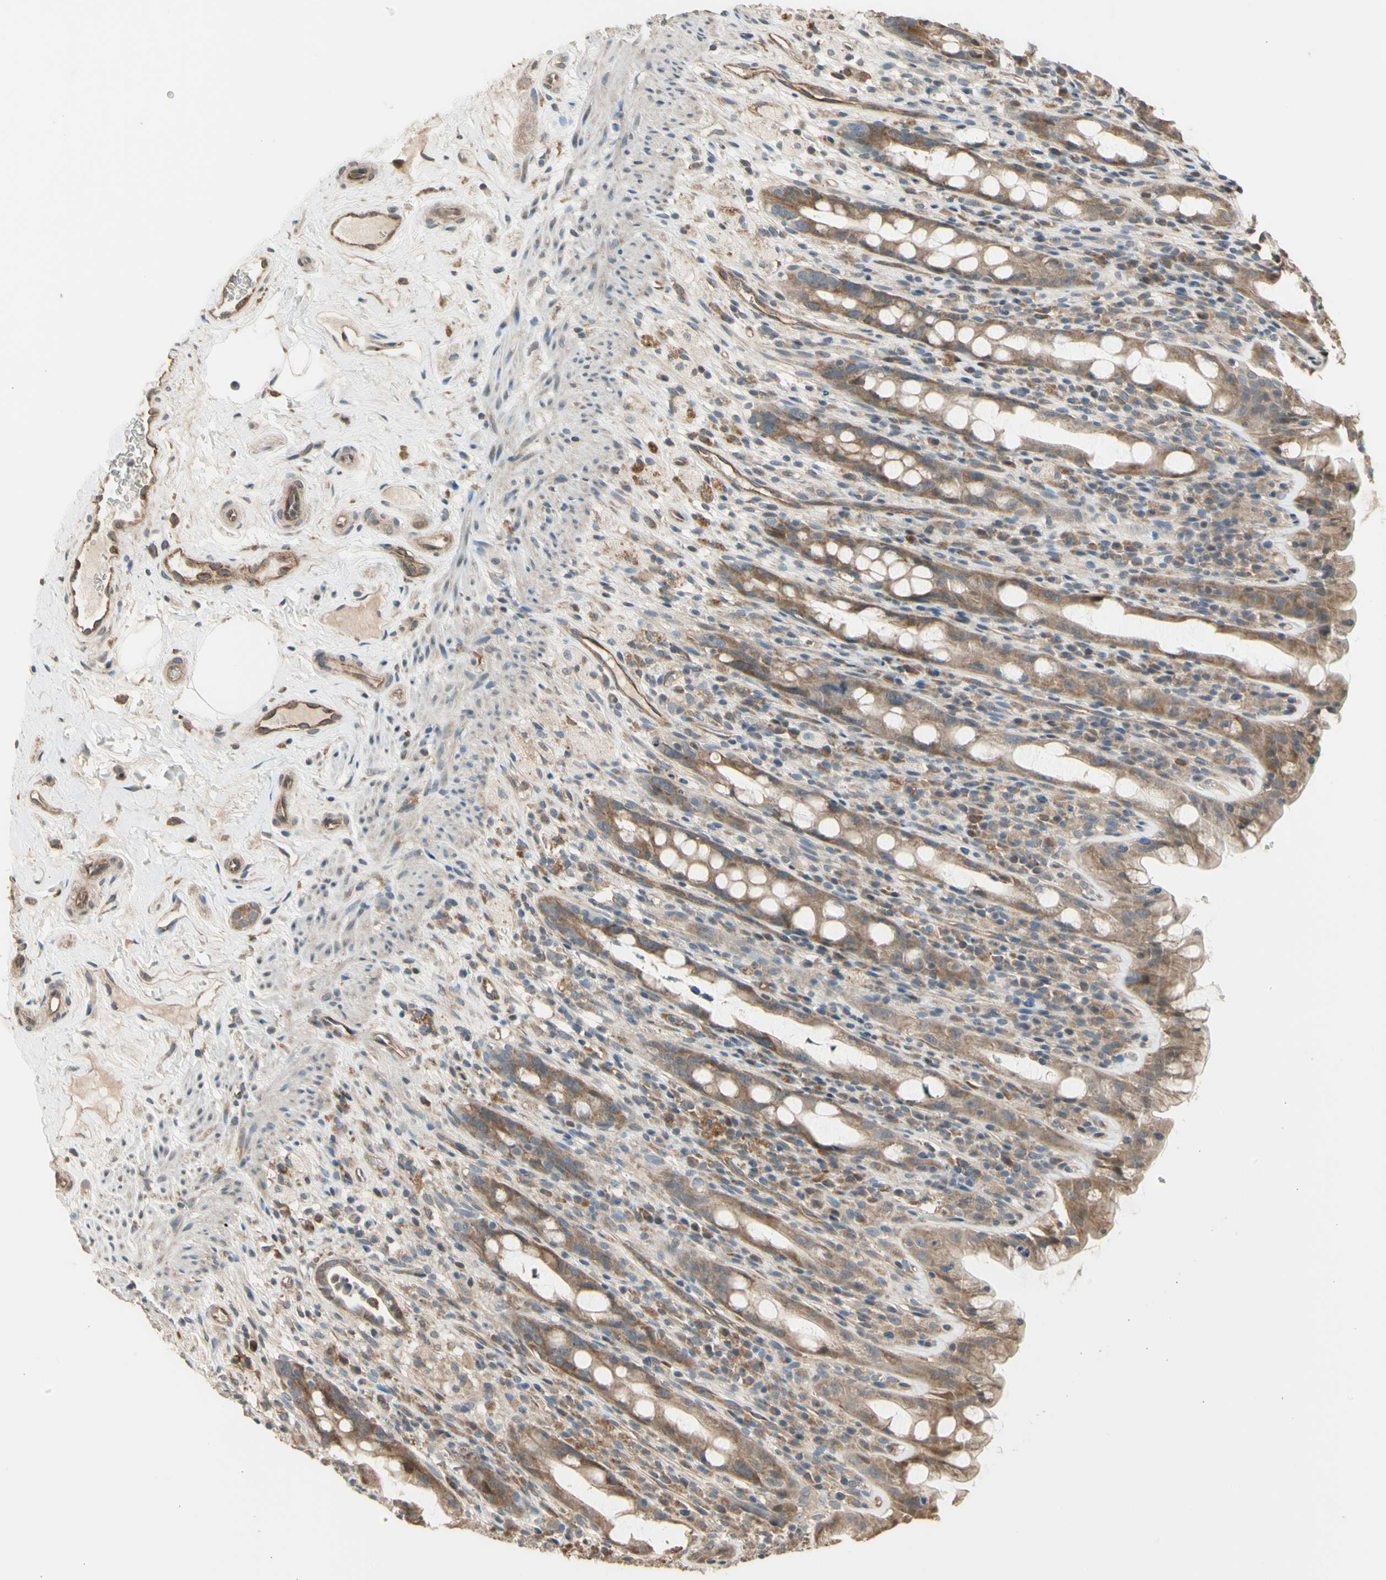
{"staining": {"intensity": "moderate", "quantity": ">75%", "location": "cytoplasmic/membranous"}, "tissue": "rectum", "cell_type": "Glandular cells", "image_type": "normal", "snomed": [{"axis": "morphology", "description": "Normal tissue, NOS"}, {"axis": "topography", "description": "Rectum"}], "caption": "Immunohistochemistry photomicrograph of benign rectum: human rectum stained using IHC exhibits medium levels of moderate protein expression localized specifically in the cytoplasmic/membranous of glandular cells, appearing as a cytoplasmic/membranous brown color.", "gene": "EFNB2", "patient": {"sex": "male", "age": 44}}